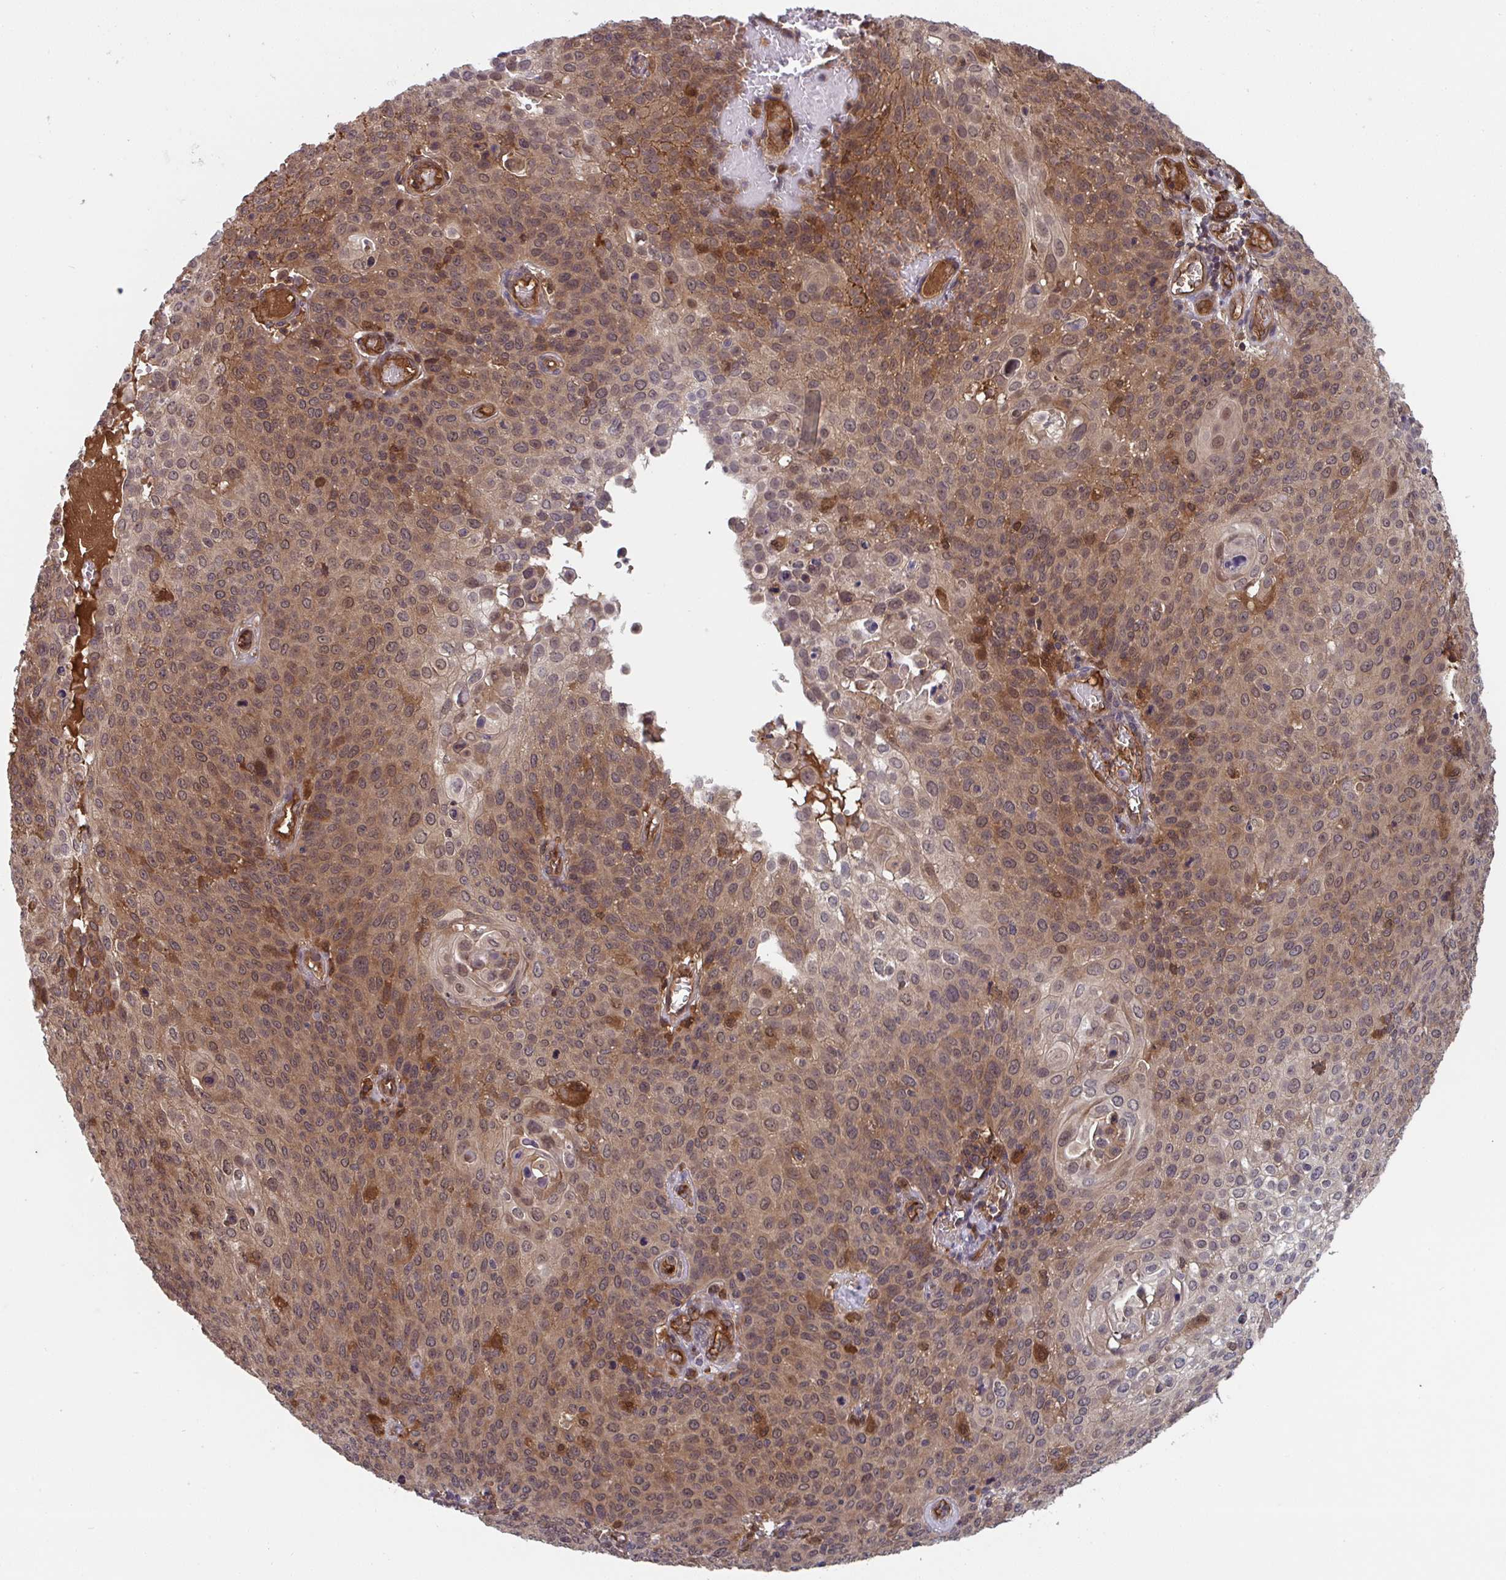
{"staining": {"intensity": "moderate", "quantity": ">75%", "location": "cytoplasmic/membranous,nuclear"}, "tissue": "cervical cancer", "cell_type": "Tumor cells", "image_type": "cancer", "snomed": [{"axis": "morphology", "description": "Squamous cell carcinoma, NOS"}, {"axis": "topography", "description": "Cervix"}], "caption": "Brown immunohistochemical staining in human squamous cell carcinoma (cervical) reveals moderate cytoplasmic/membranous and nuclear staining in about >75% of tumor cells.", "gene": "TIGAR", "patient": {"sex": "female", "age": 65}}